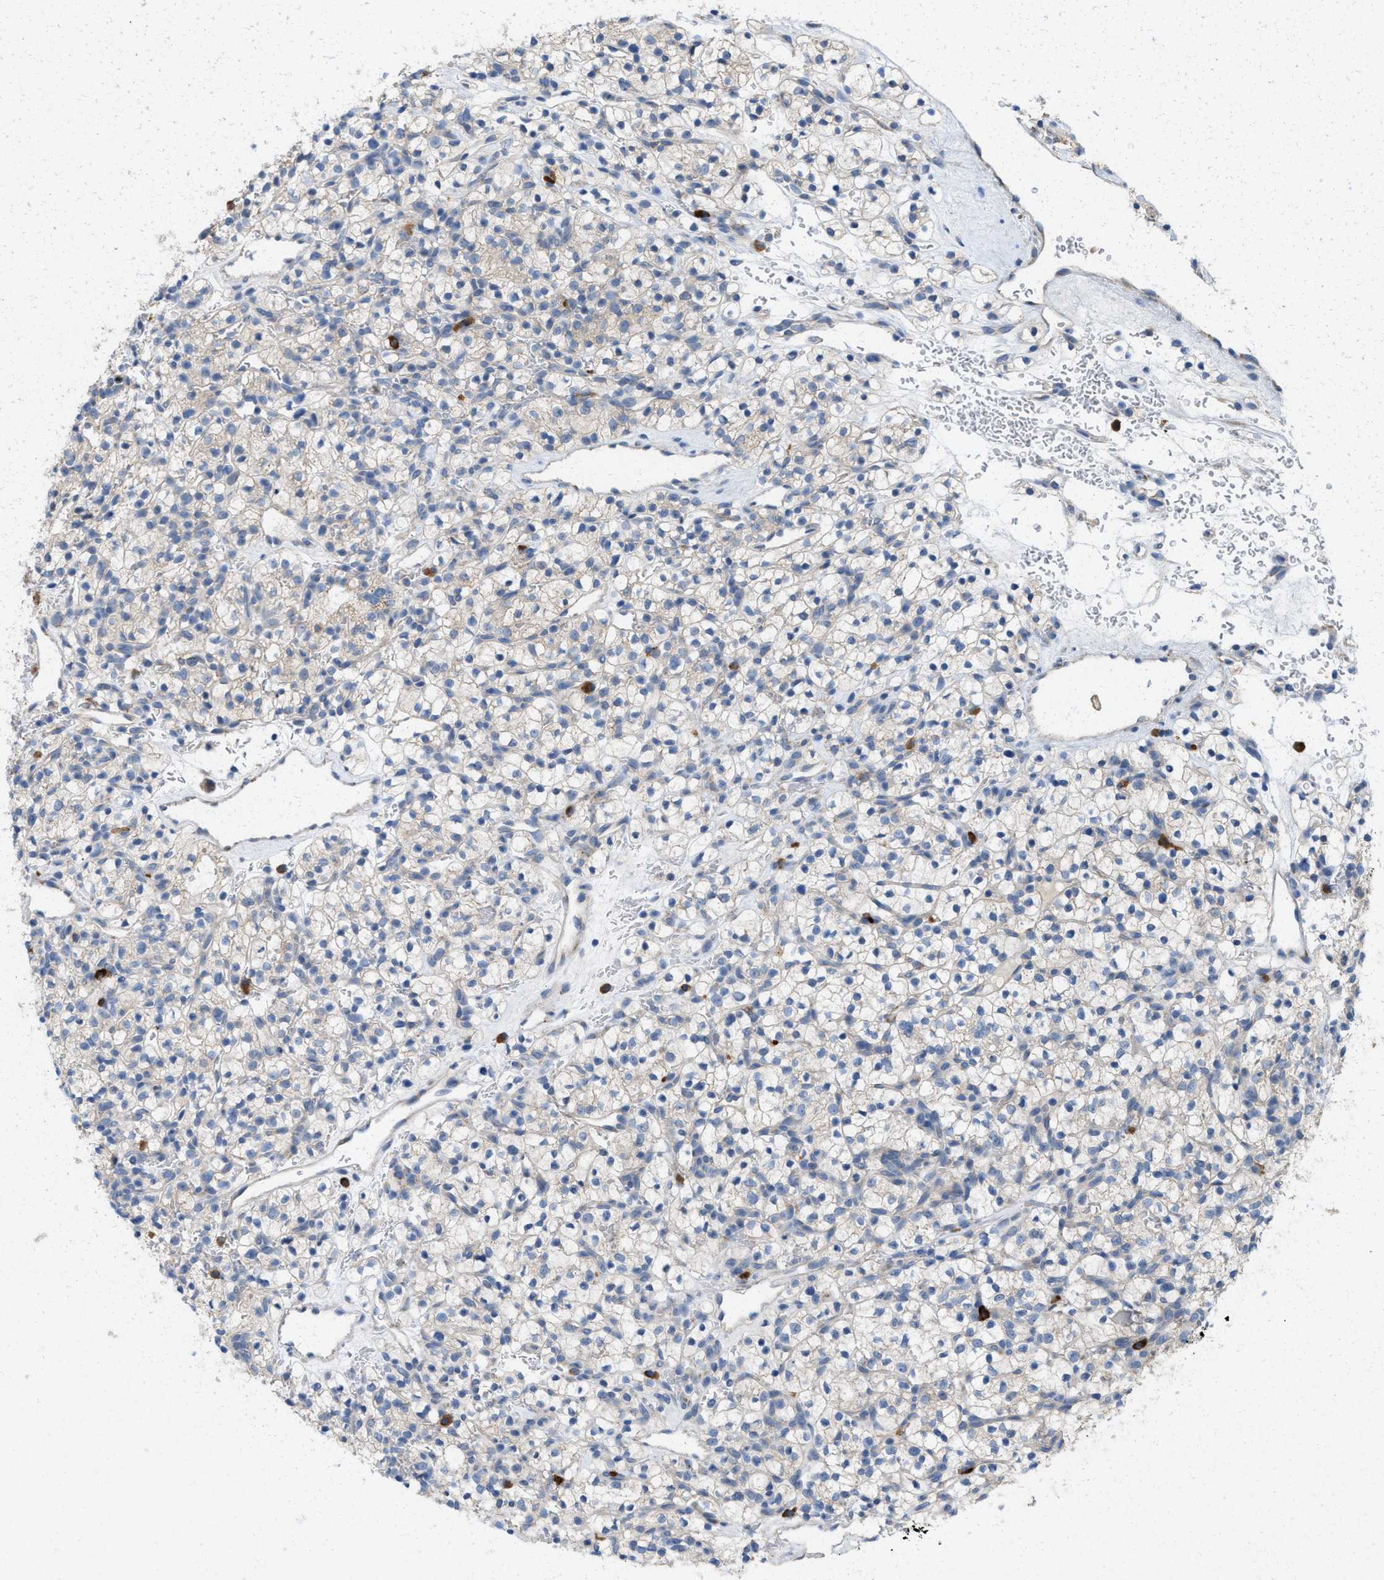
{"staining": {"intensity": "negative", "quantity": "none", "location": "none"}, "tissue": "renal cancer", "cell_type": "Tumor cells", "image_type": "cancer", "snomed": [{"axis": "morphology", "description": "Adenocarcinoma, NOS"}, {"axis": "topography", "description": "Kidney"}], "caption": "IHC histopathology image of human renal cancer (adenocarcinoma) stained for a protein (brown), which shows no positivity in tumor cells.", "gene": "DYNC2I1", "patient": {"sex": "female", "age": 57}}